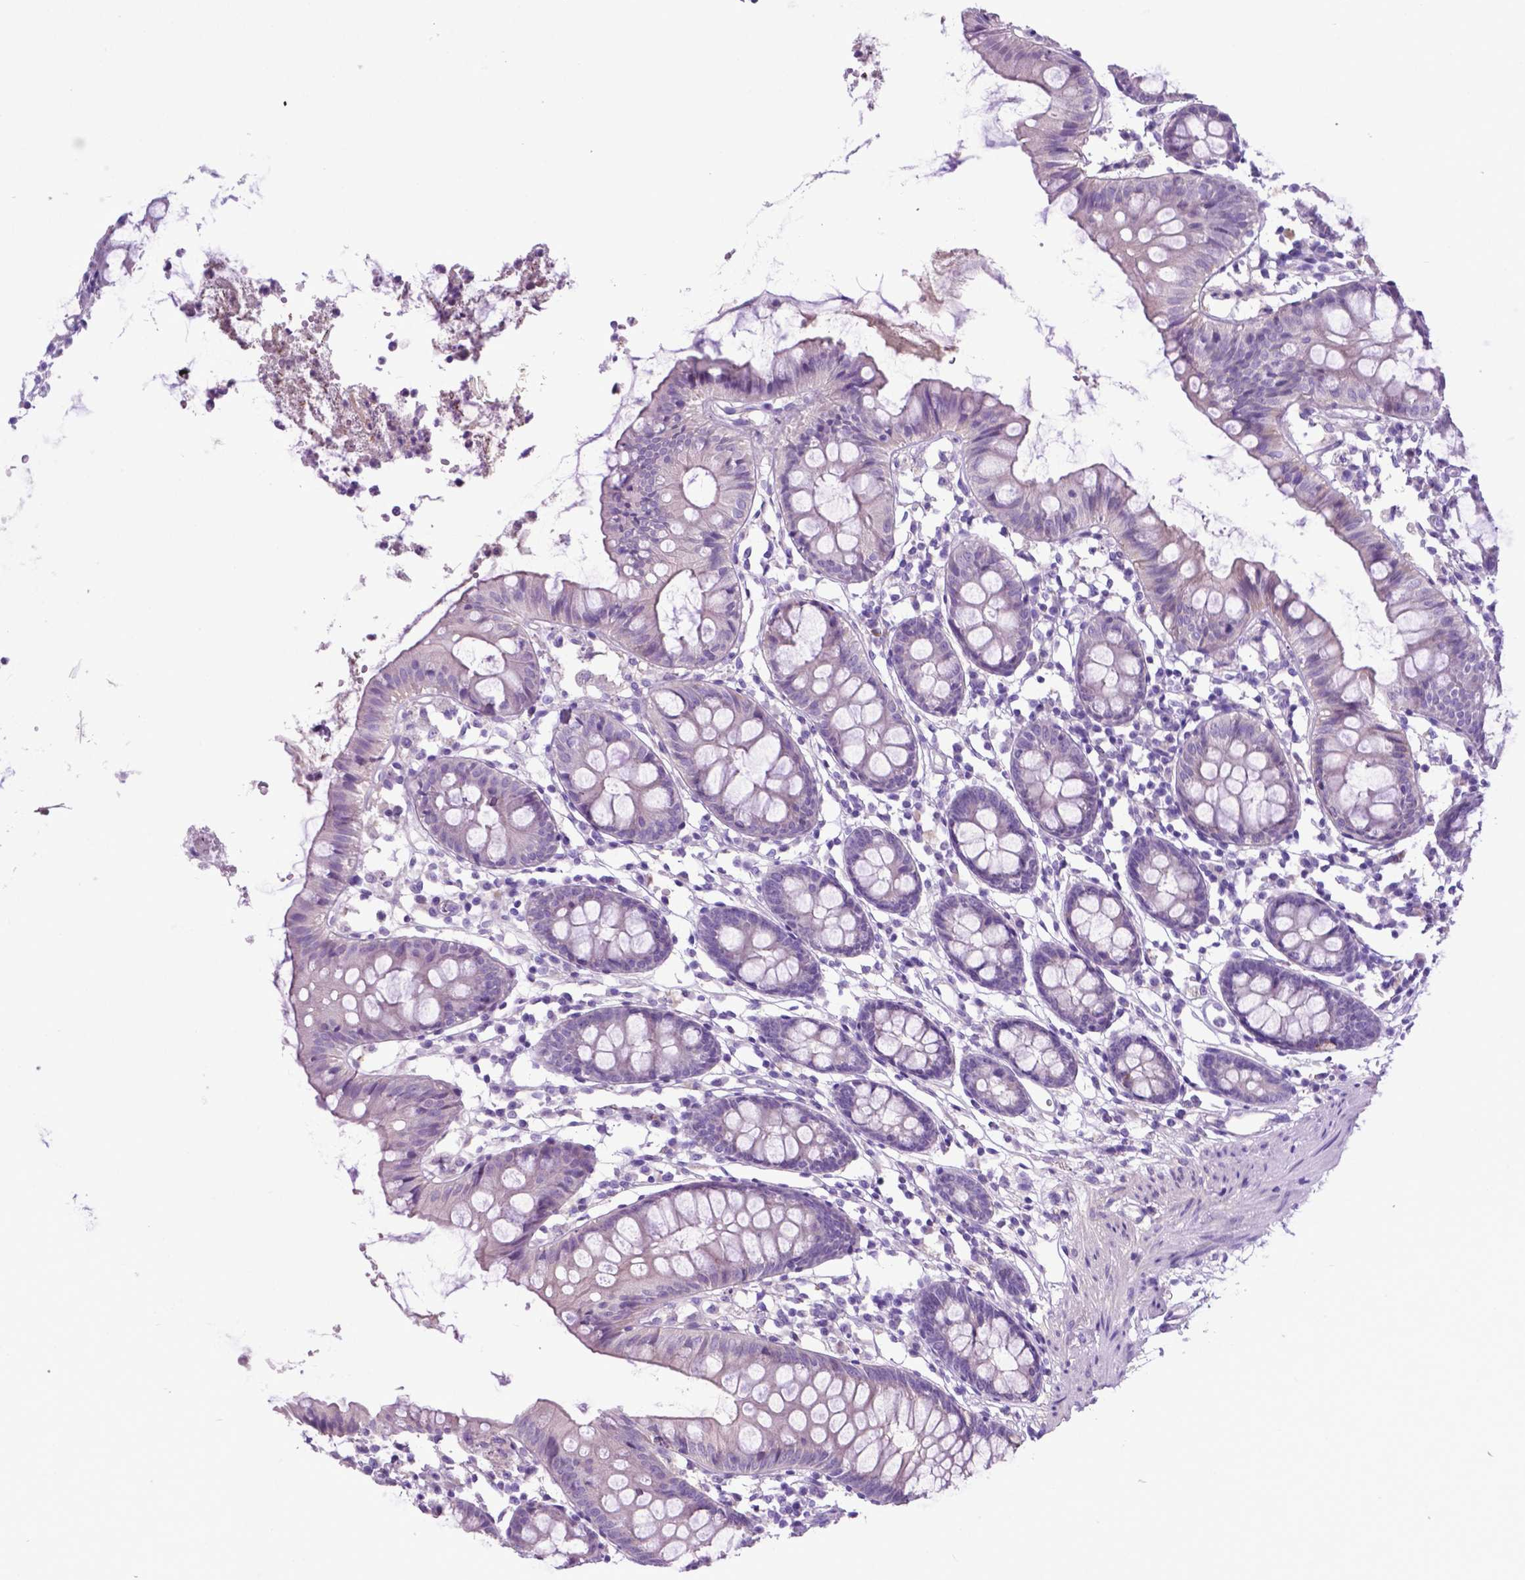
{"staining": {"intensity": "negative", "quantity": "none", "location": "none"}, "tissue": "colon", "cell_type": "Endothelial cells", "image_type": "normal", "snomed": [{"axis": "morphology", "description": "Normal tissue, NOS"}, {"axis": "topography", "description": "Colon"}], "caption": "Endothelial cells show no significant staining in benign colon.", "gene": "ADRA2B", "patient": {"sex": "female", "age": 84}}